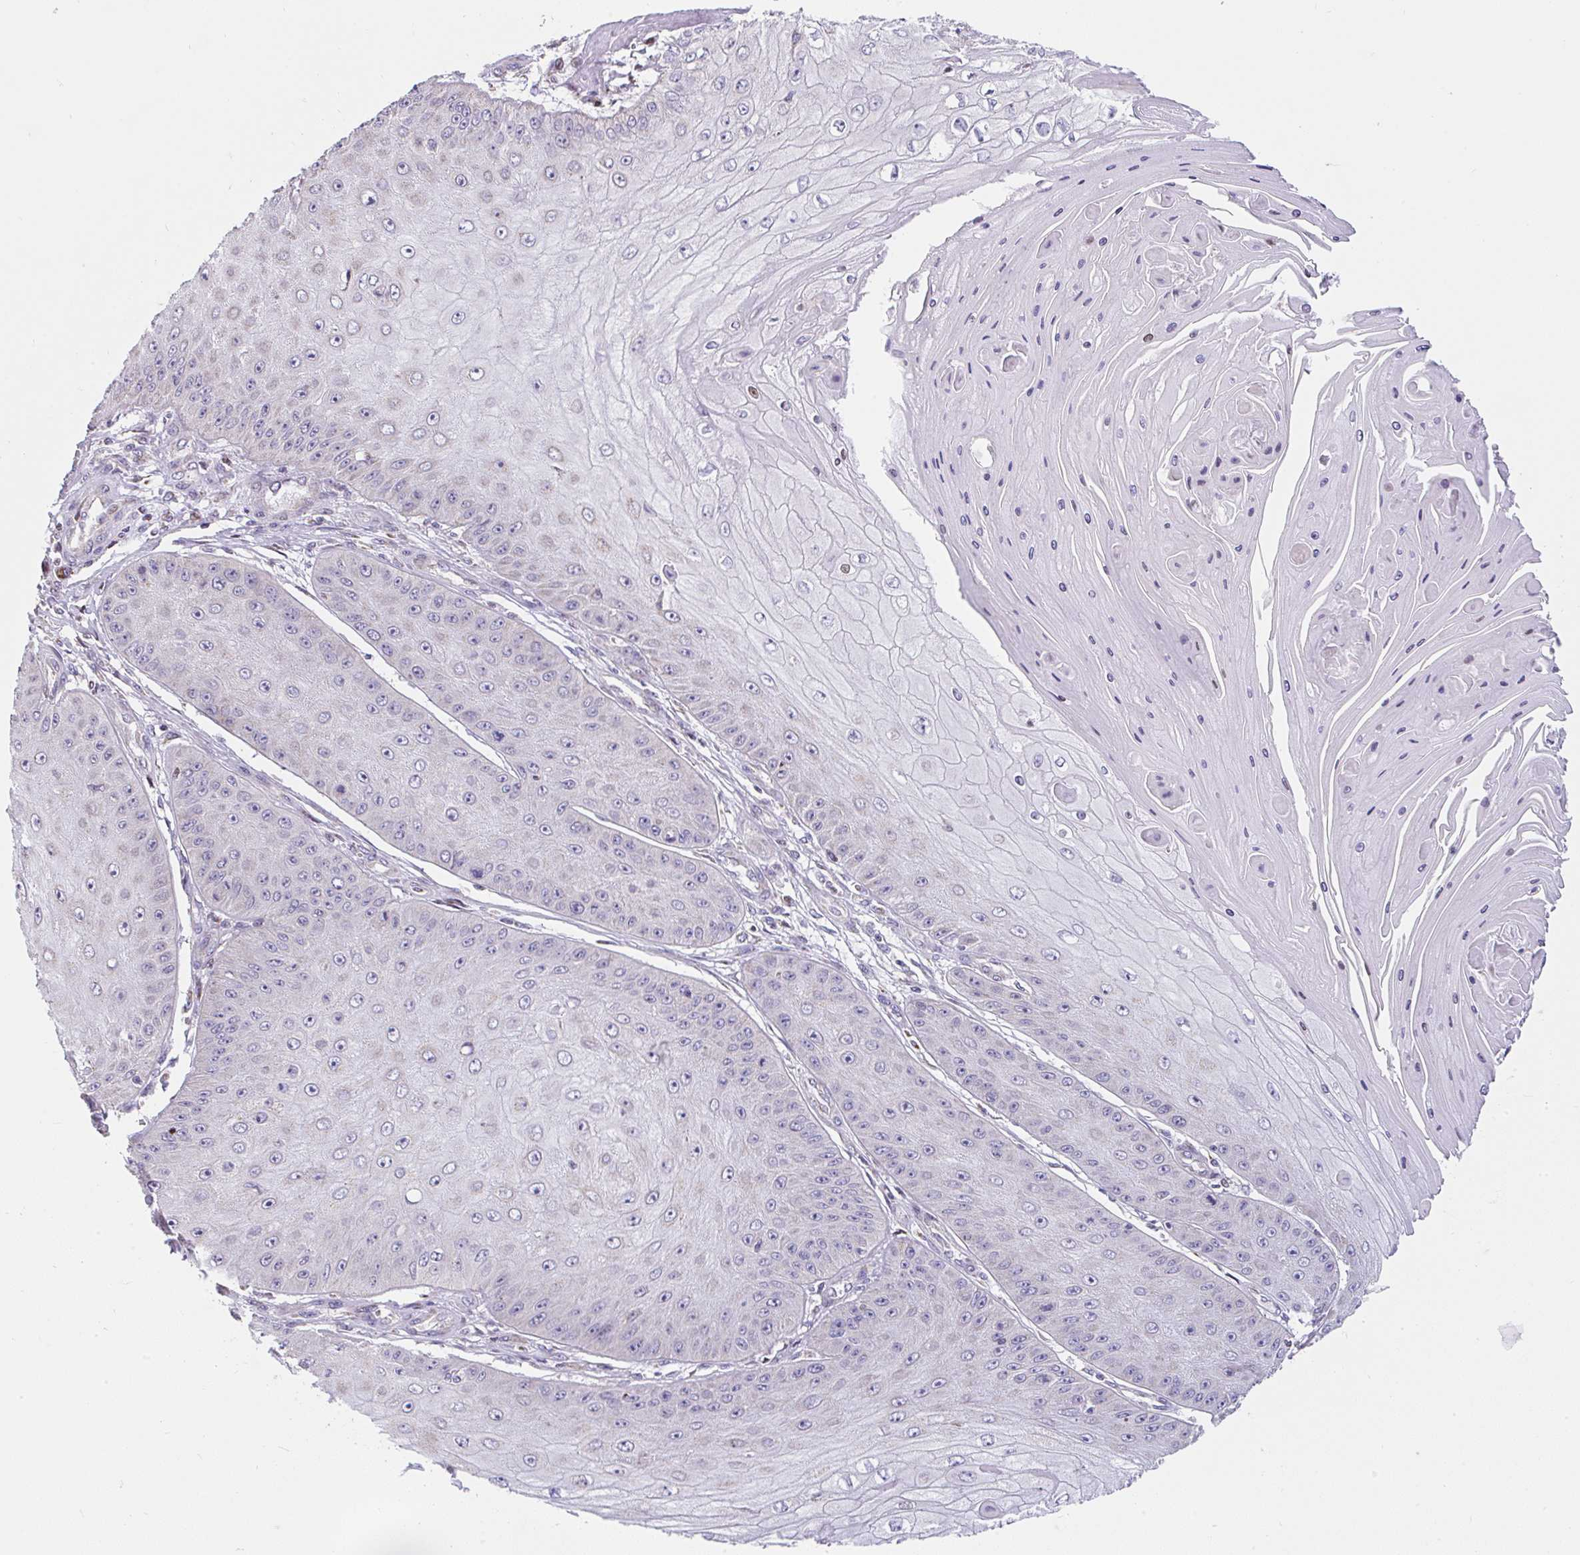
{"staining": {"intensity": "negative", "quantity": "none", "location": "none"}, "tissue": "skin cancer", "cell_type": "Tumor cells", "image_type": "cancer", "snomed": [{"axis": "morphology", "description": "Squamous cell carcinoma, NOS"}, {"axis": "topography", "description": "Skin"}], "caption": "This is a histopathology image of immunohistochemistry staining of skin cancer (squamous cell carcinoma), which shows no expression in tumor cells.", "gene": "FIGNL1", "patient": {"sex": "male", "age": 70}}